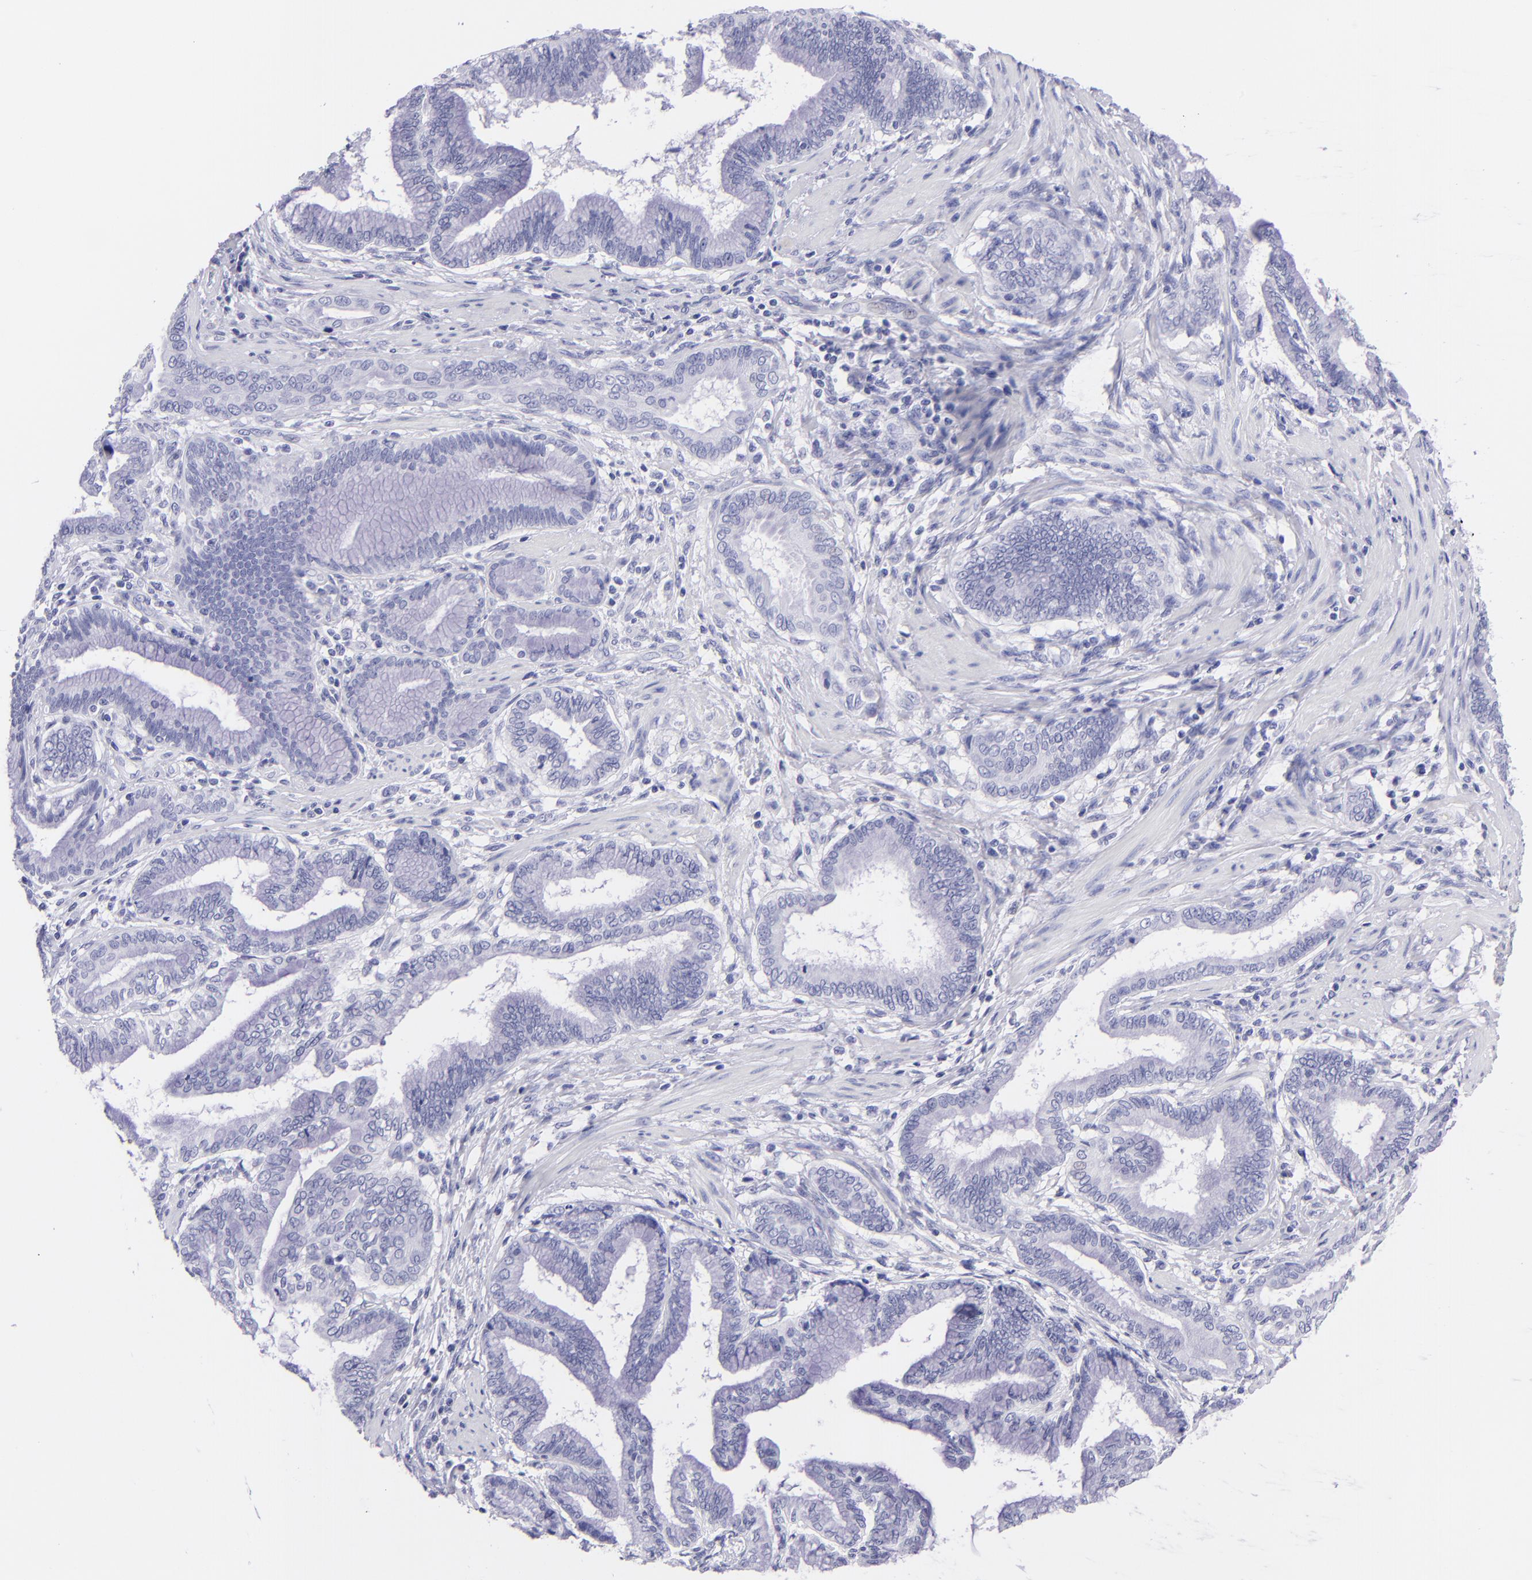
{"staining": {"intensity": "negative", "quantity": "none", "location": "none"}, "tissue": "pancreatic cancer", "cell_type": "Tumor cells", "image_type": "cancer", "snomed": [{"axis": "morphology", "description": "Adenocarcinoma, NOS"}, {"axis": "topography", "description": "Pancreas"}], "caption": "A high-resolution image shows immunohistochemistry (IHC) staining of pancreatic cancer, which displays no significant expression in tumor cells.", "gene": "CNP", "patient": {"sex": "female", "age": 64}}